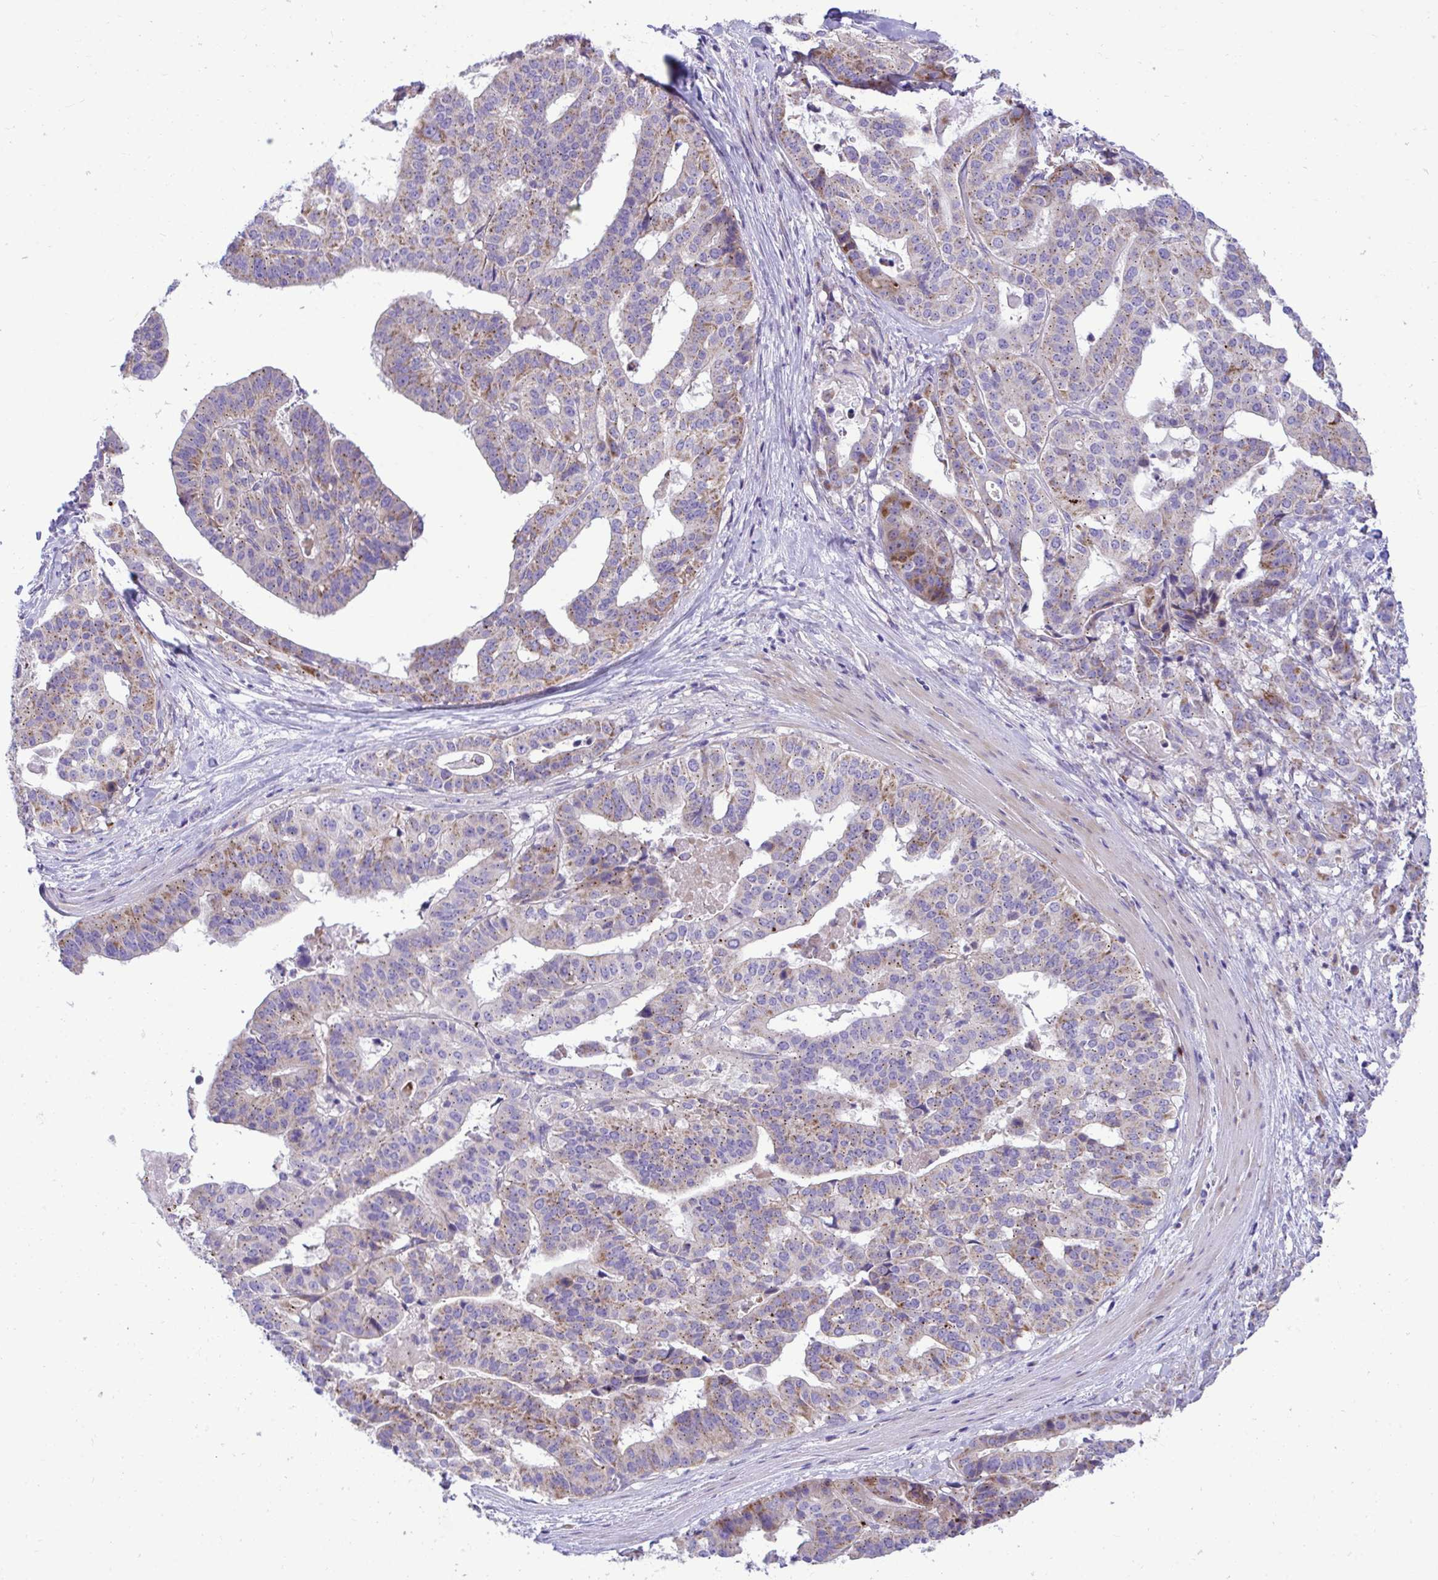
{"staining": {"intensity": "weak", "quantity": "25%-75%", "location": "cytoplasmic/membranous"}, "tissue": "stomach cancer", "cell_type": "Tumor cells", "image_type": "cancer", "snomed": [{"axis": "morphology", "description": "Adenocarcinoma, NOS"}, {"axis": "topography", "description": "Stomach"}], "caption": "This photomicrograph exhibits stomach cancer stained with immunohistochemistry to label a protein in brown. The cytoplasmic/membranous of tumor cells show weak positivity for the protein. Nuclei are counter-stained blue.", "gene": "MRPS16", "patient": {"sex": "male", "age": 48}}